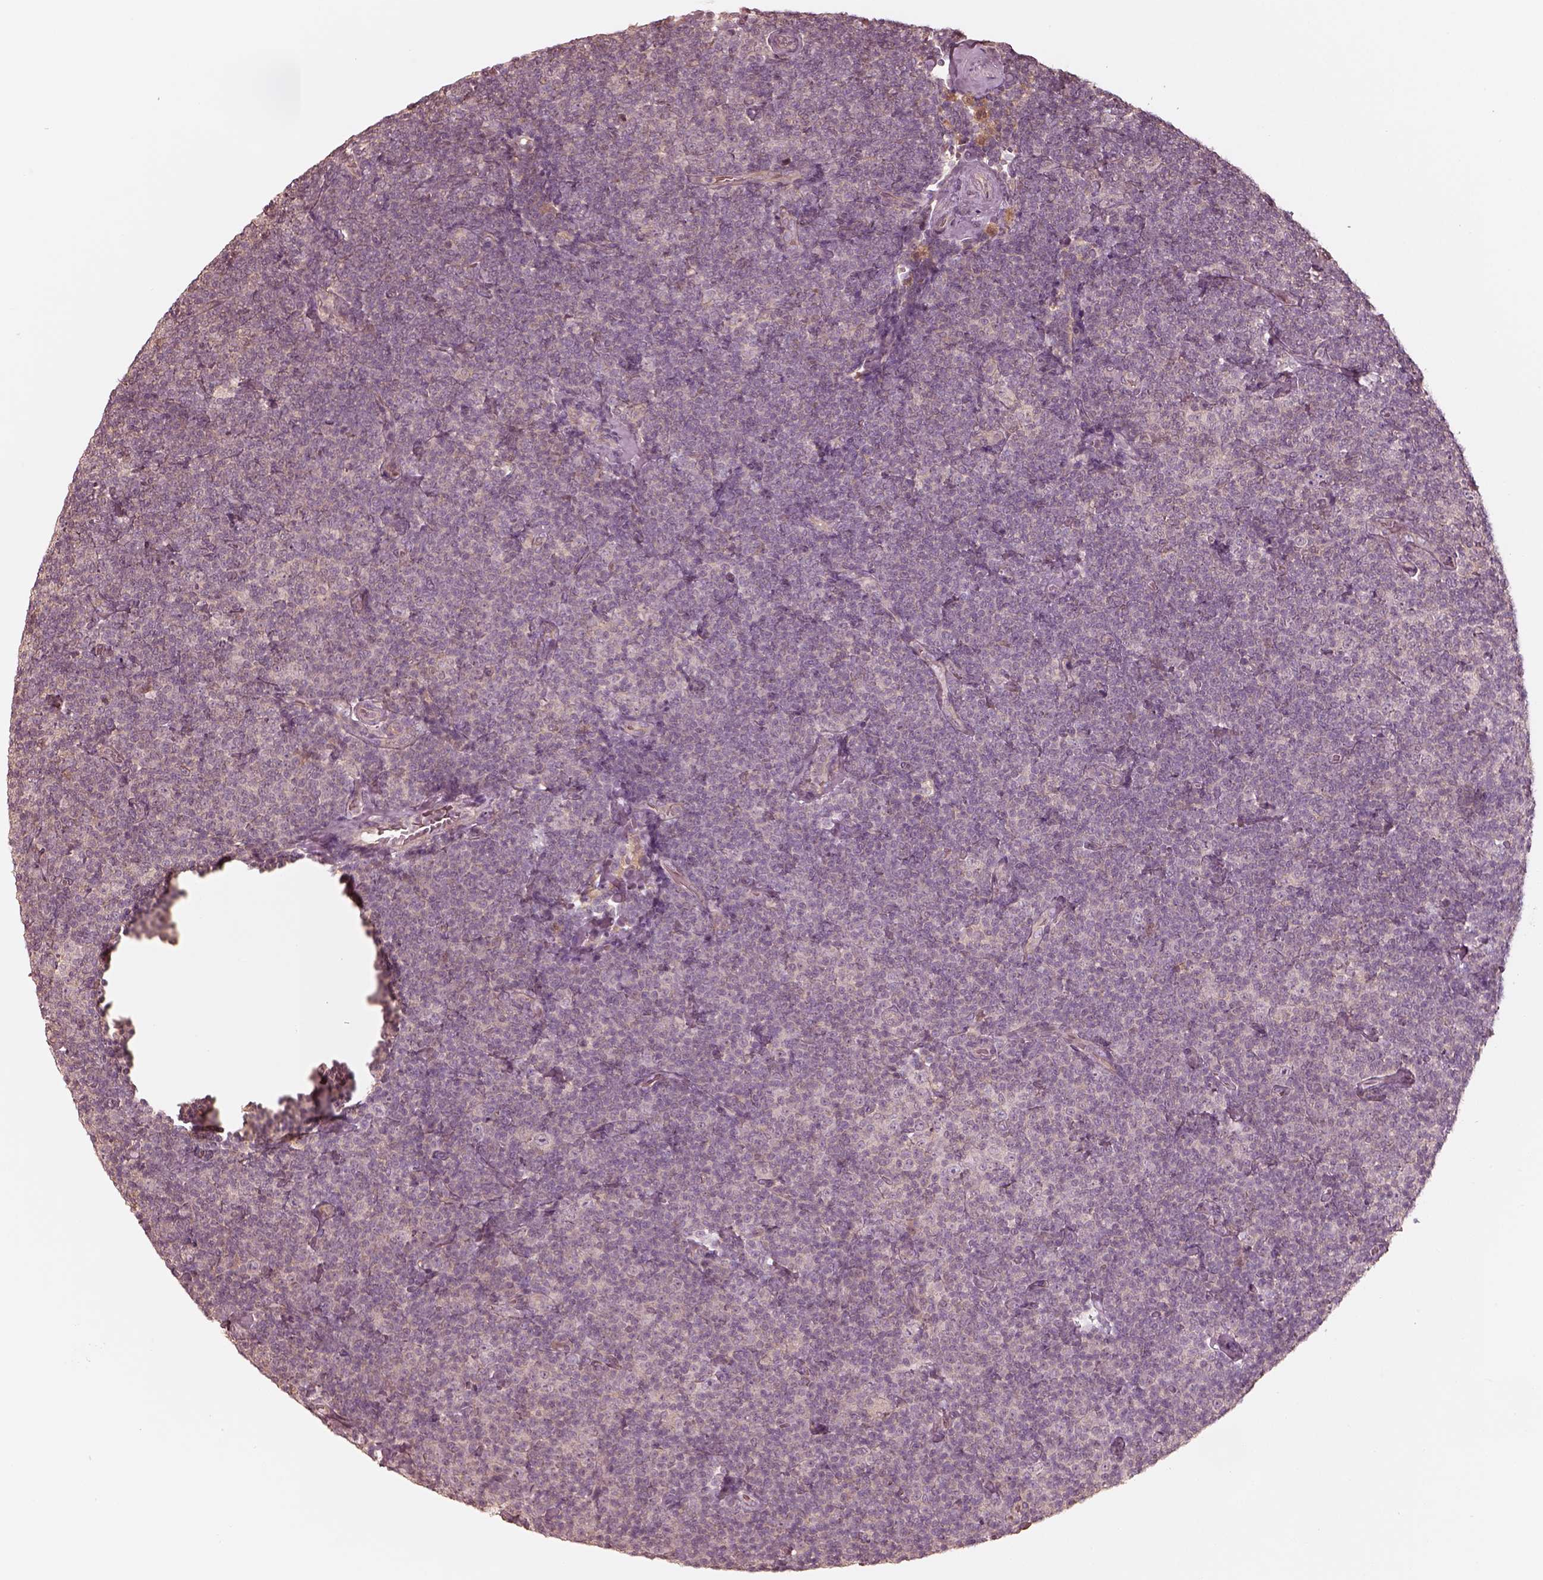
{"staining": {"intensity": "negative", "quantity": "none", "location": "none"}, "tissue": "lymphoma", "cell_type": "Tumor cells", "image_type": "cancer", "snomed": [{"axis": "morphology", "description": "Malignant lymphoma, non-Hodgkin's type, Low grade"}, {"axis": "topography", "description": "Lymph node"}], "caption": "Immunohistochemistry image of human malignant lymphoma, non-Hodgkin's type (low-grade) stained for a protein (brown), which reveals no expression in tumor cells.", "gene": "KIF5C", "patient": {"sex": "male", "age": 81}}